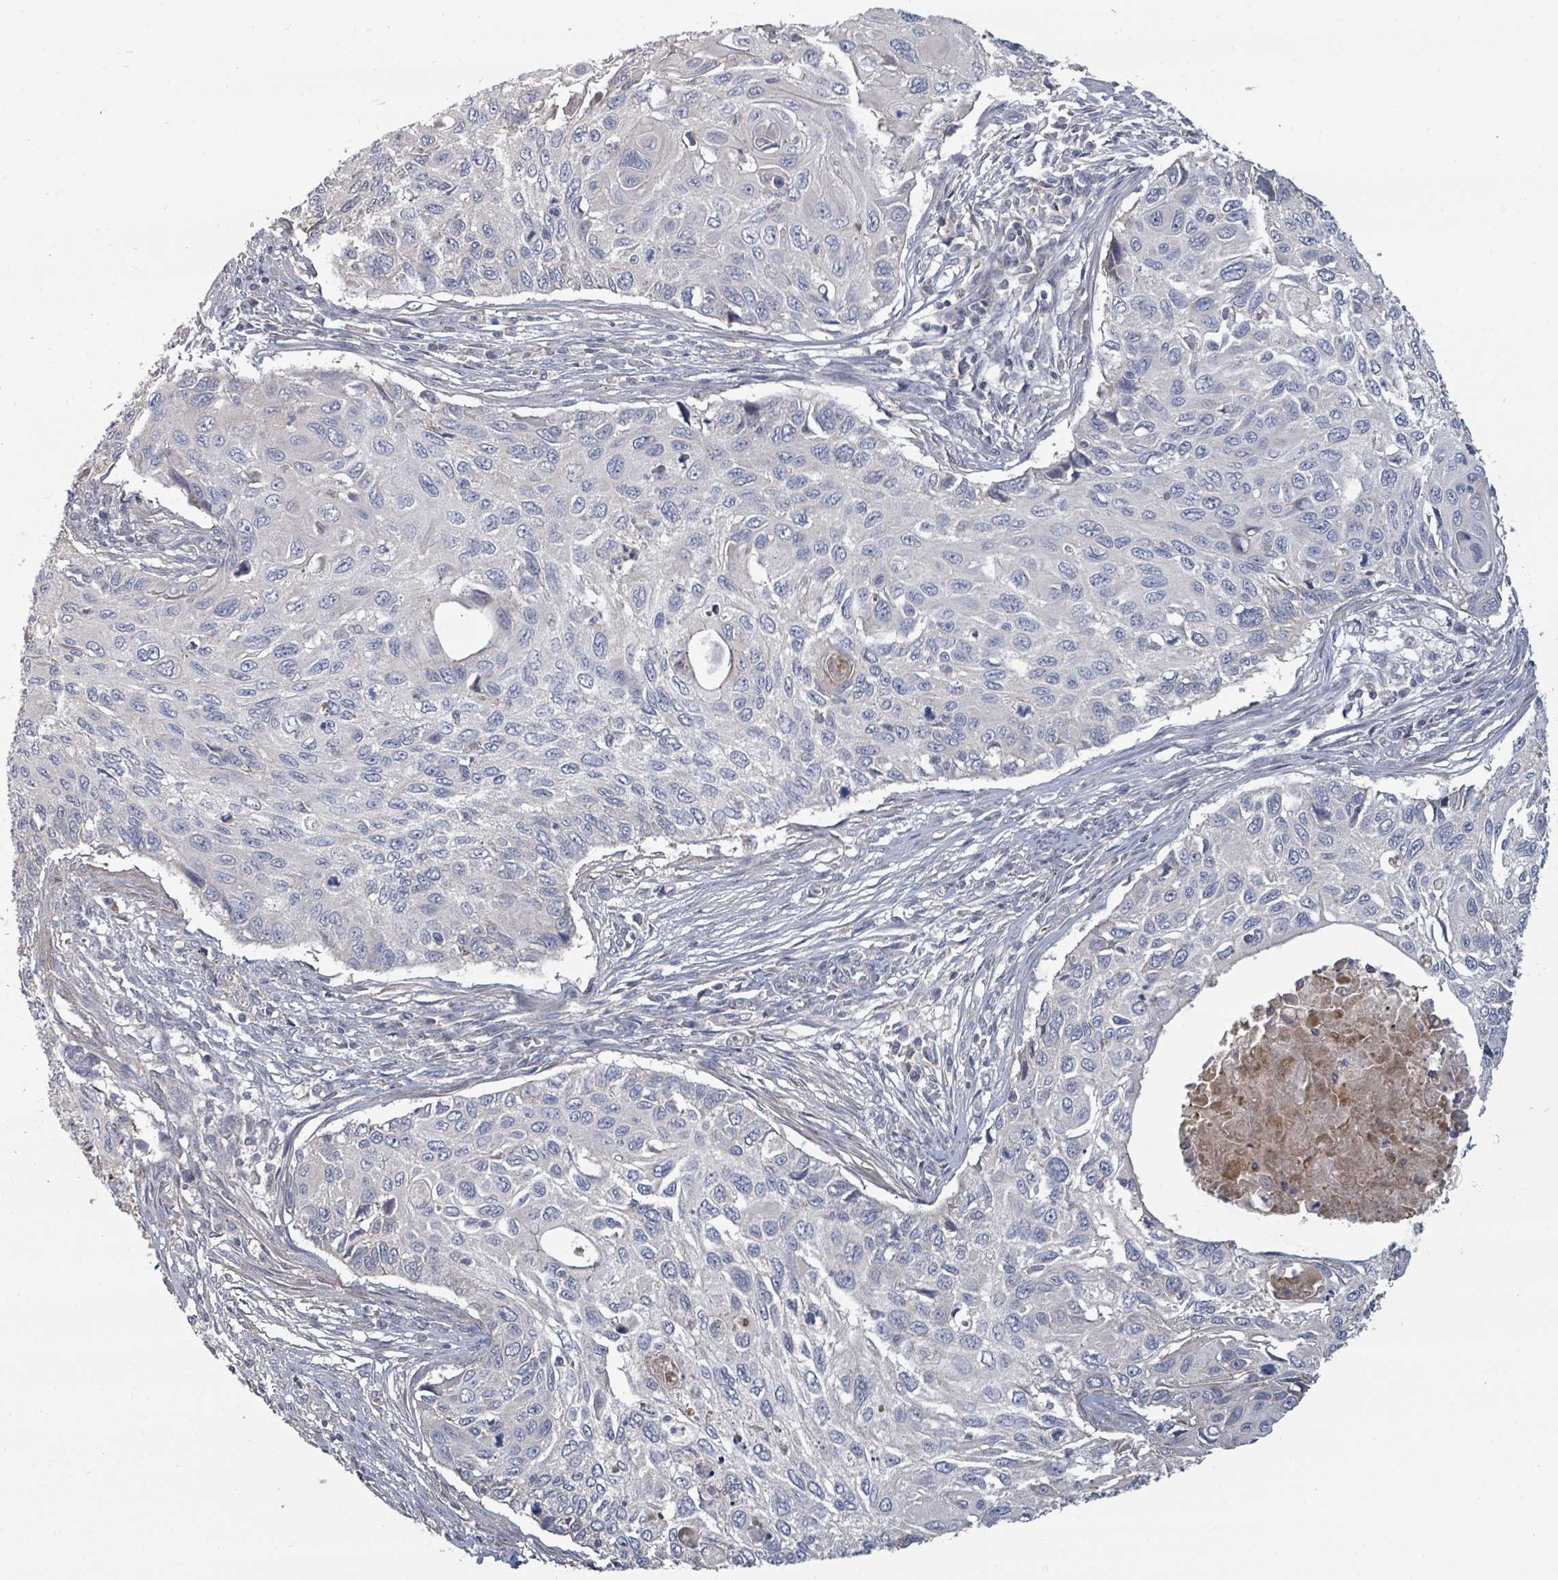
{"staining": {"intensity": "negative", "quantity": "none", "location": "none"}, "tissue": "cervical cancer", "cell_type": "Tumor cells", "image_type": "cancer", "snomed": [{"axis": "morphology", "description": "Squamous cell carcinoma, NOS"}, {"axis": "topography", "description": "Cervix"}], "caption": "DAB immunohistochemical staining of human cervical cancer (squamous cell carcinoma) demonstrates no significant positivity in tumor cells.", "gene": "GABBR1", "patient": {"sex": "female", "age": 70}}